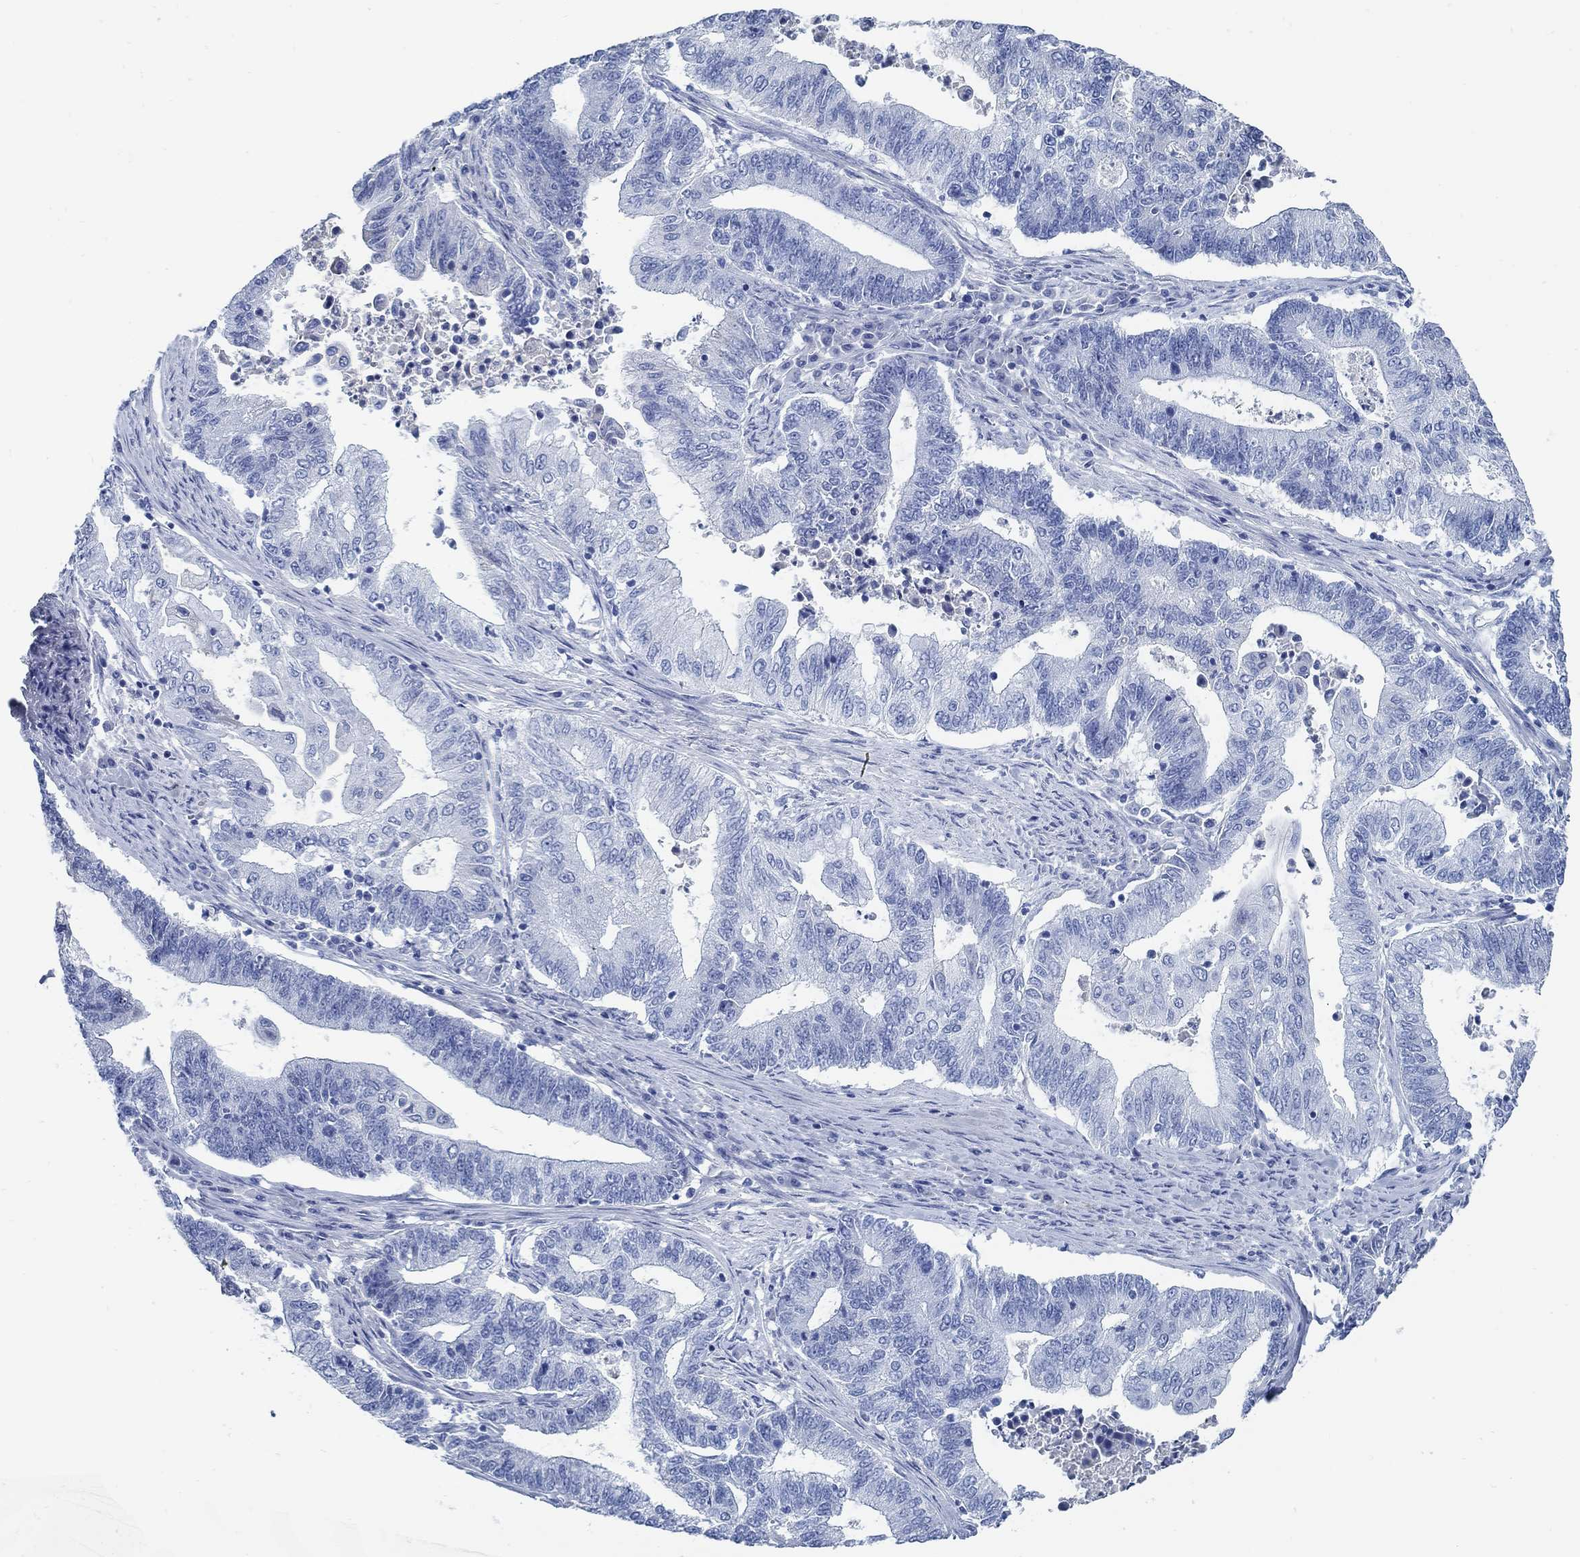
{"staining": {"intensity": "negative", "quantity": "none", "location": "none"}, "tissue": "endometrial cancer", "cell_type": "Tumor cells", "image_type": "cancer", "snomed": [{"axis": "morphology", "description": "Adenocarcinoma, NOS"}, {"axis": "topography", "description": "Uterus"}, {"axis": "topography", "description": "Endometrium"}], "caption": "Endometrial adenocarcinoma stained for a protein using IHC shows no expression tumor cells.", "gene": "SLC45A1", "patient": {"sex": "female", "age": 54}}